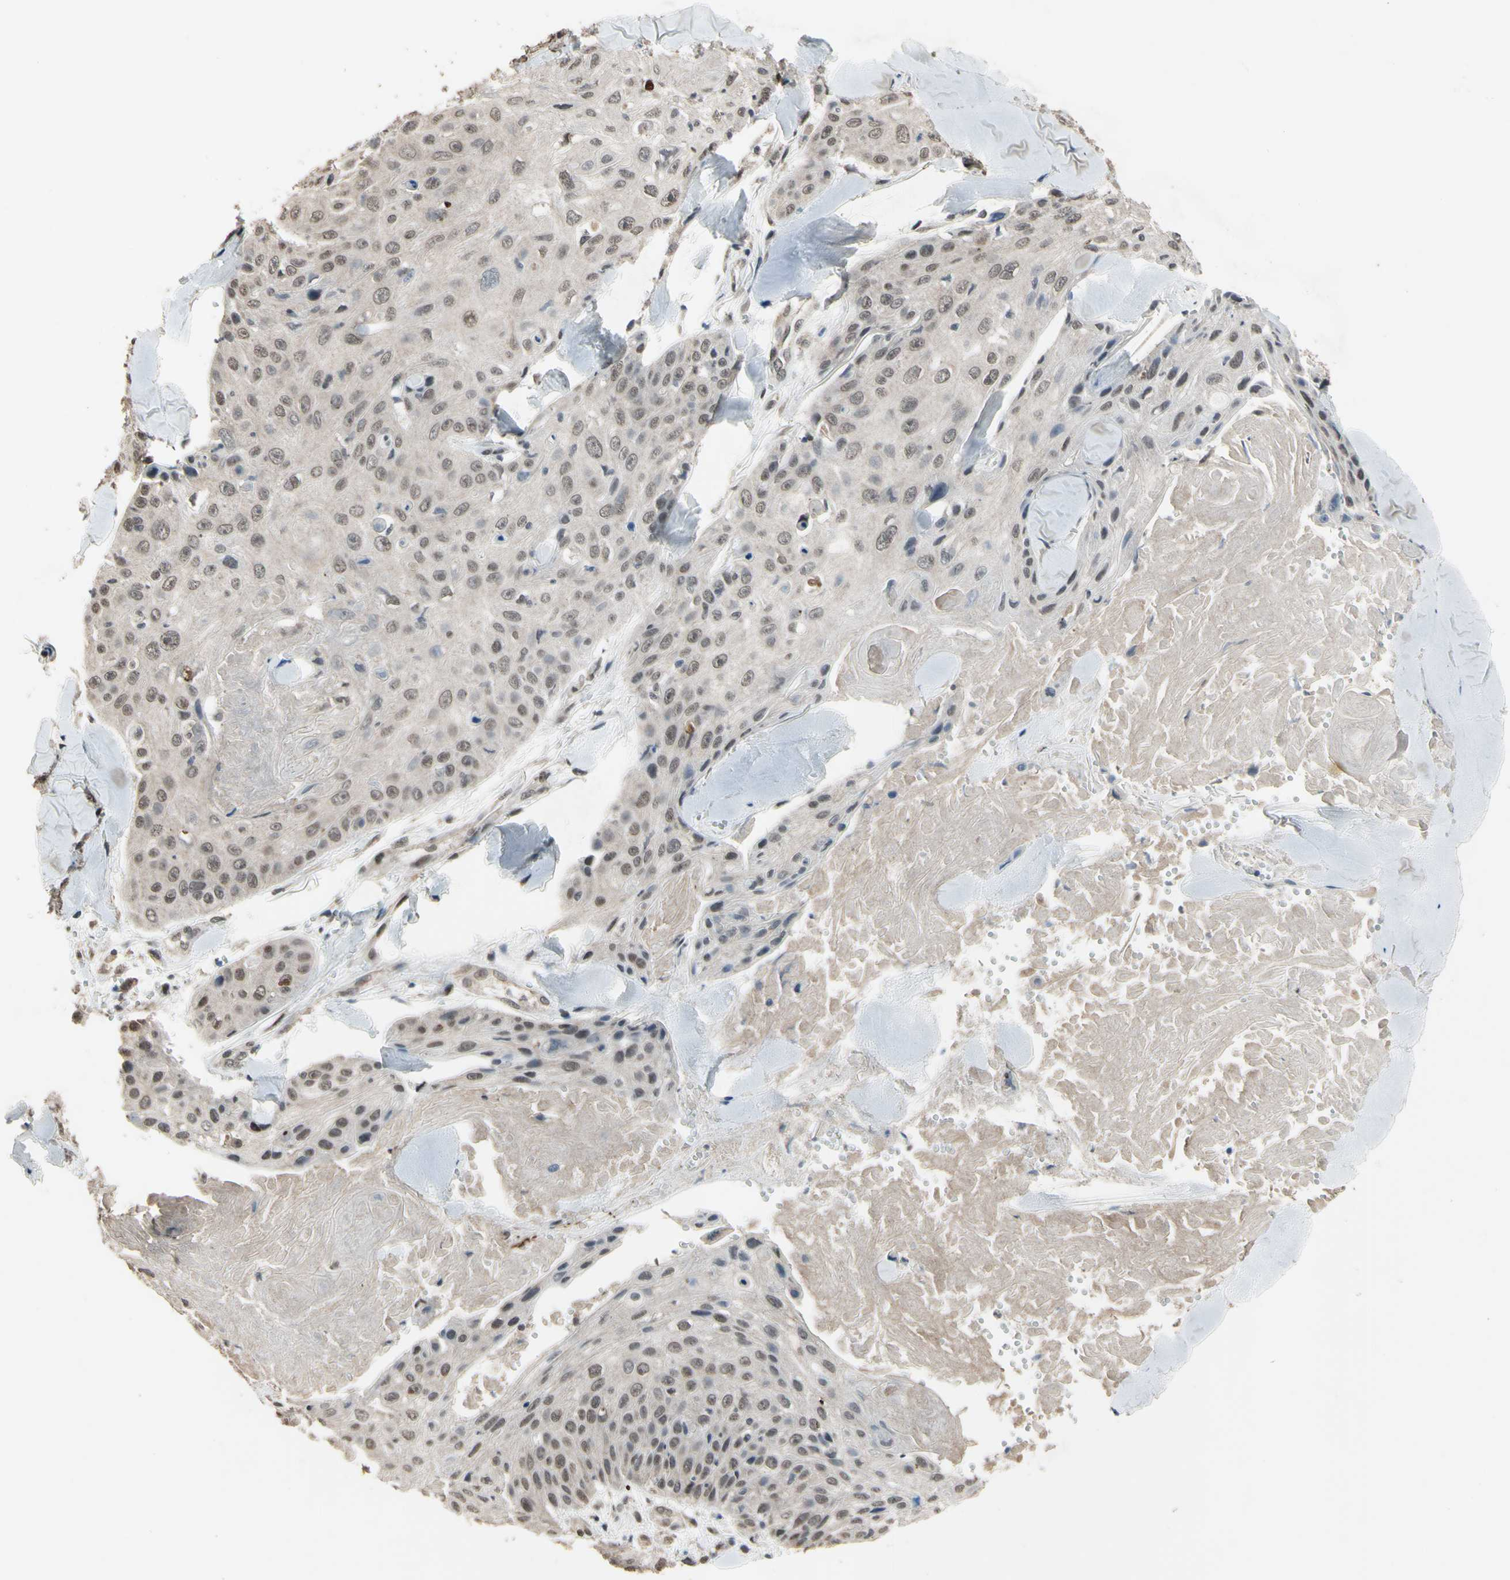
{"staining": {"intensity": "weak", "quantity": ">75%", "location": "nuclear"}, "tissue": "skin cancer", "cell_type": "Tumor cells", "image_type": "cancer", "snomed": [{"axis": "morphology", "description": "Squamous cell carcinoma, NOS"}, {"axis": "topography", "description": "Skin"}], "caption": "DAB immunohistochemical staining of human squamous cell carcinoma (skin) displays weak nuclear protein positivity in about >75% of tumor cells.", "gene": "ZNF174", "patient": {"sex": "male", "age": 86}}